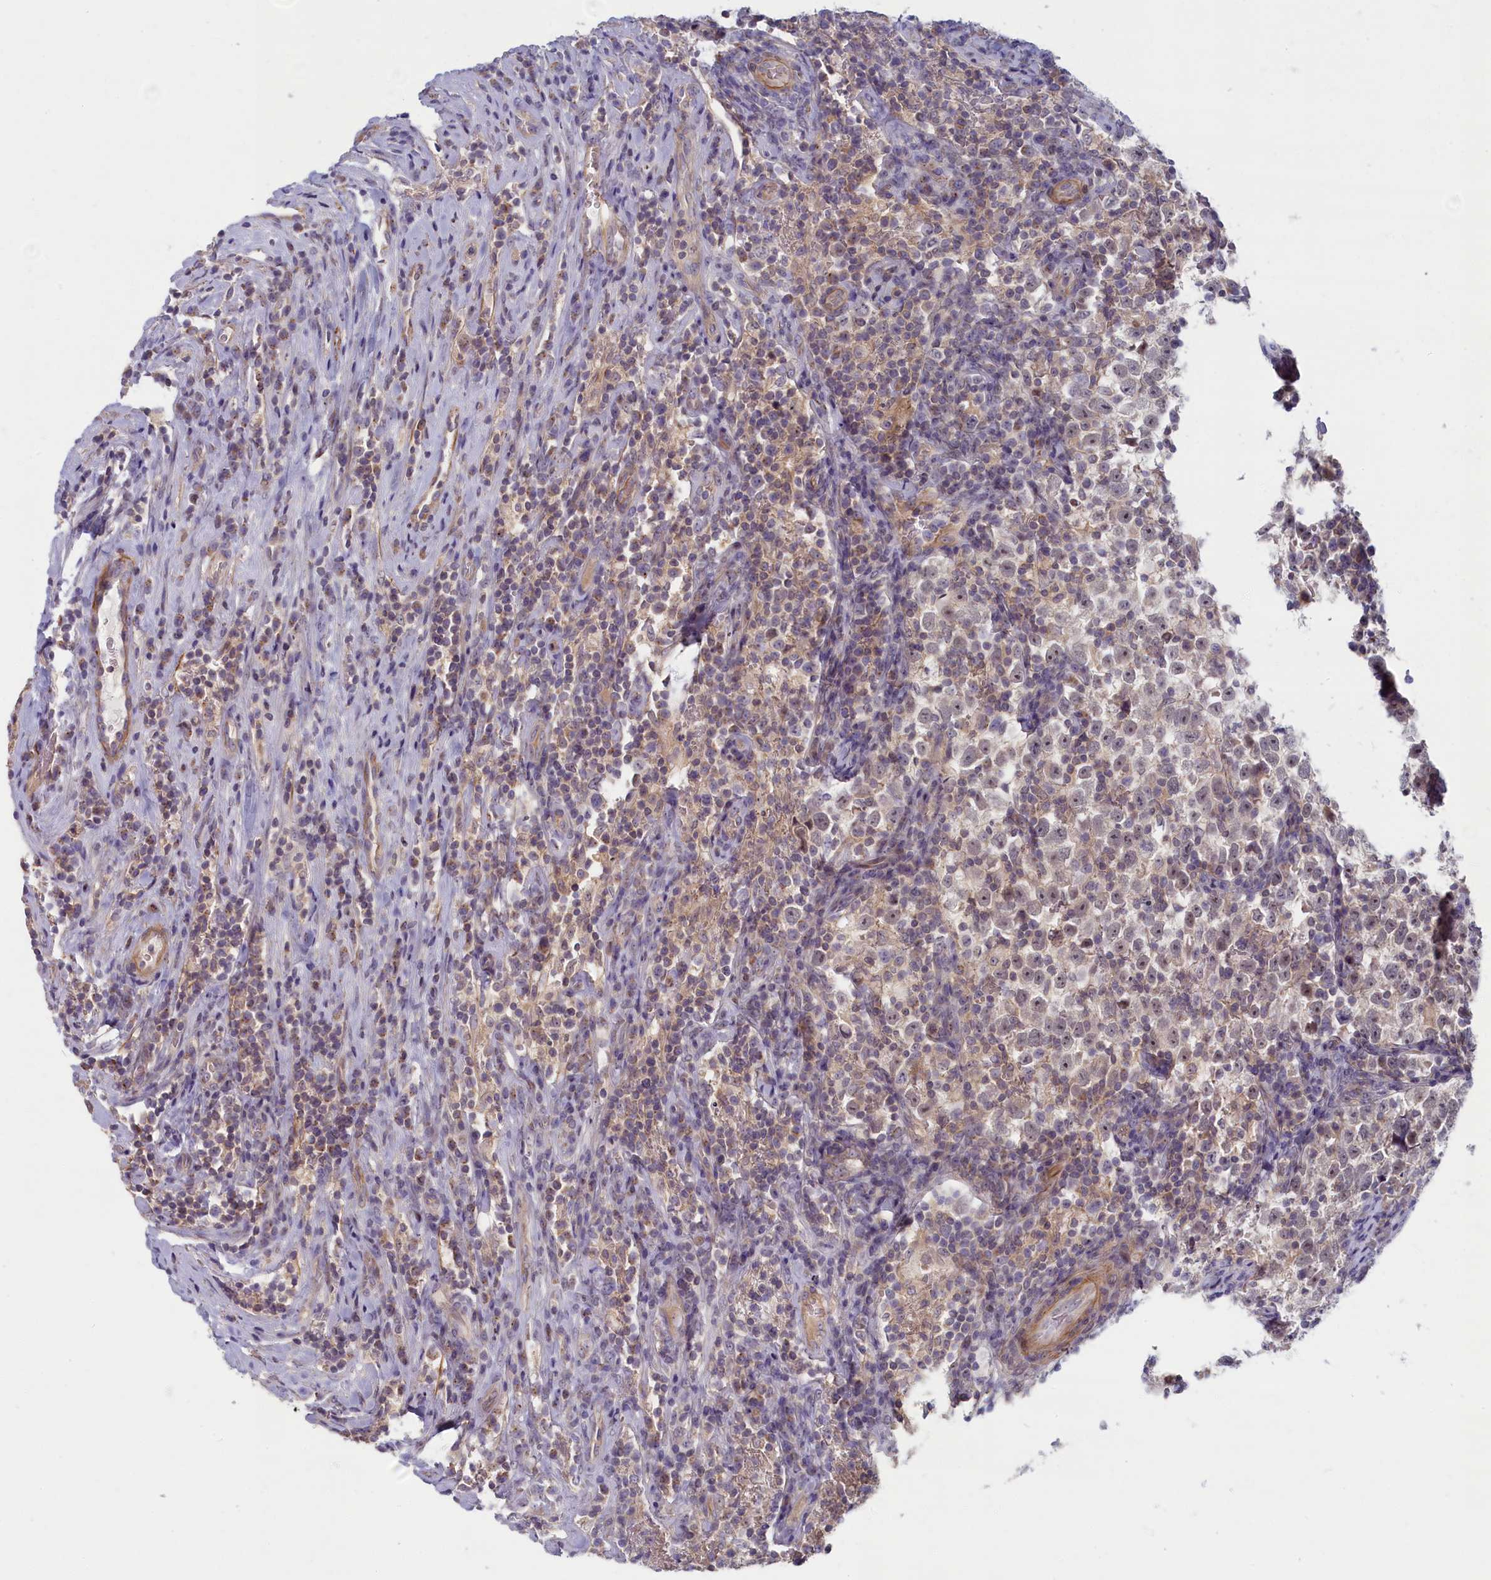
{"staining": {"intensity": "weak", "quantity": "<25%", "location": "nuclear"}, "tissue": "testis cancer", "cell_type": "Tumor cells", "image_type": "cancer", "snomed": [{"axis": "morphology", "description": "Normal tissue, NOS"}, {"axis": "morphology", "description": "Seminoma, NOS"}, {"axis": "topography", "description": "Testis"}], "caption": "Histopathology image shows no protein expression in tumor cells of testis cancer tissue.", "gene": "TRPM4", "patient": {"sex": "male", "age": 43}}